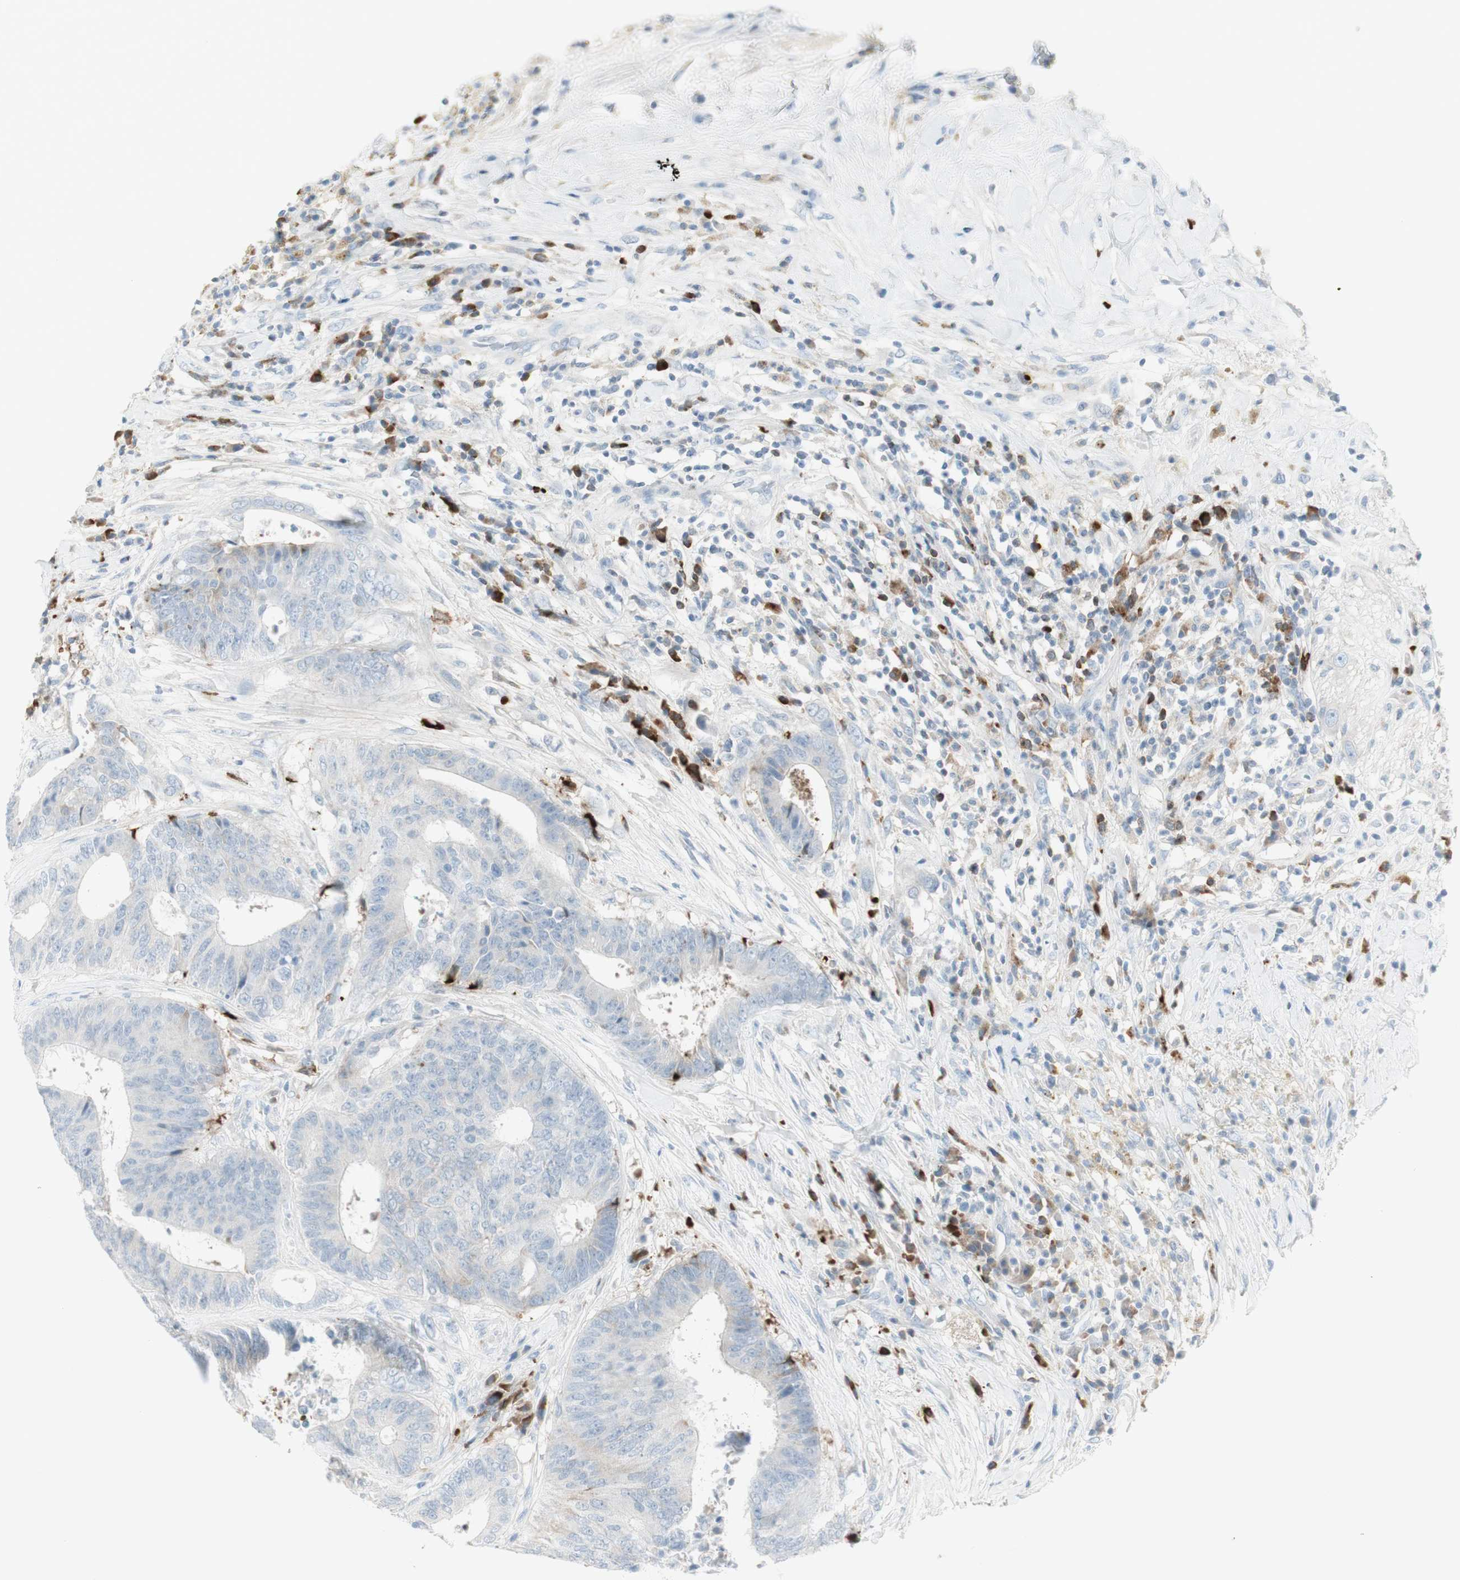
{"staining": {"intensity": "strong", "quantity": "<25%", "location": "cytoplasmic/membranous"}, "tissue": "colorectal cancer", "cell_type": "Tumor cells", "image_type": "cancer", "snomed": [{"axis": "morphology", "description": "Adenocarcinoma, NOS"}, {"axis": "topography", "description": "Rectum"}], "caption": "Immunohistochemical staining of colorectal adenocarcinoma displays medium levels of strong cytoplasmic/membranous positivity in approximately <25% of tumor cells.", "gene": "MDK", "patient": {"sex": "male", "age": 72}}